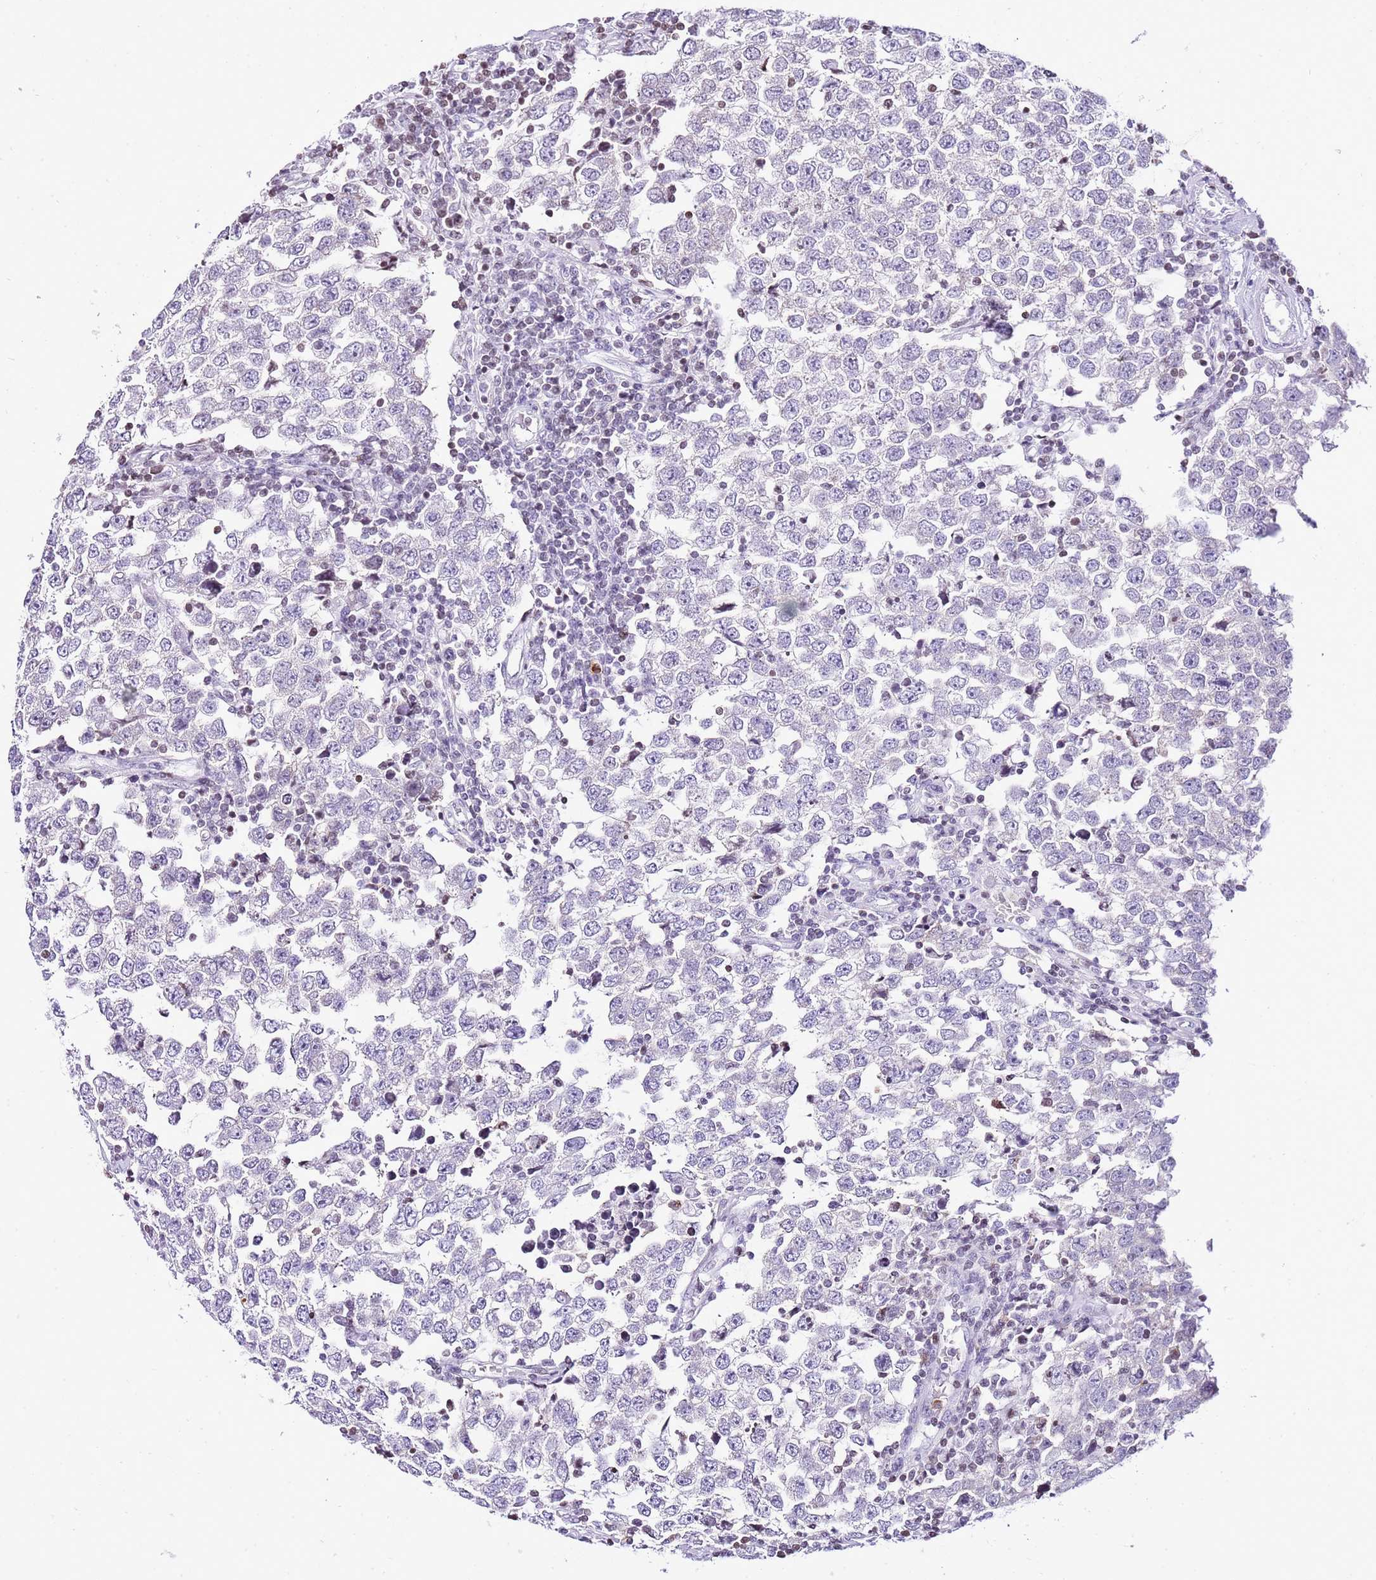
{"staining": {"intensity": "negative", "quantity": "none", "location": "none"}, "tissue": "testis cancer", "cell_type": "Tumor cells", "image_type": "cancer", "snomed": [{"axis": "morphology", "description": "Seminoma, NOS"}, {"axis": "morphology", "description": "Carcinoma, Embryonal, NOS"}, {"axis": "topography", "description": "Testis"}], "caption": "Tumor cells show no significant protein expression in testis cancer.", "gene": "PRR15", "patient": {"sex": "male", "age": 28}}